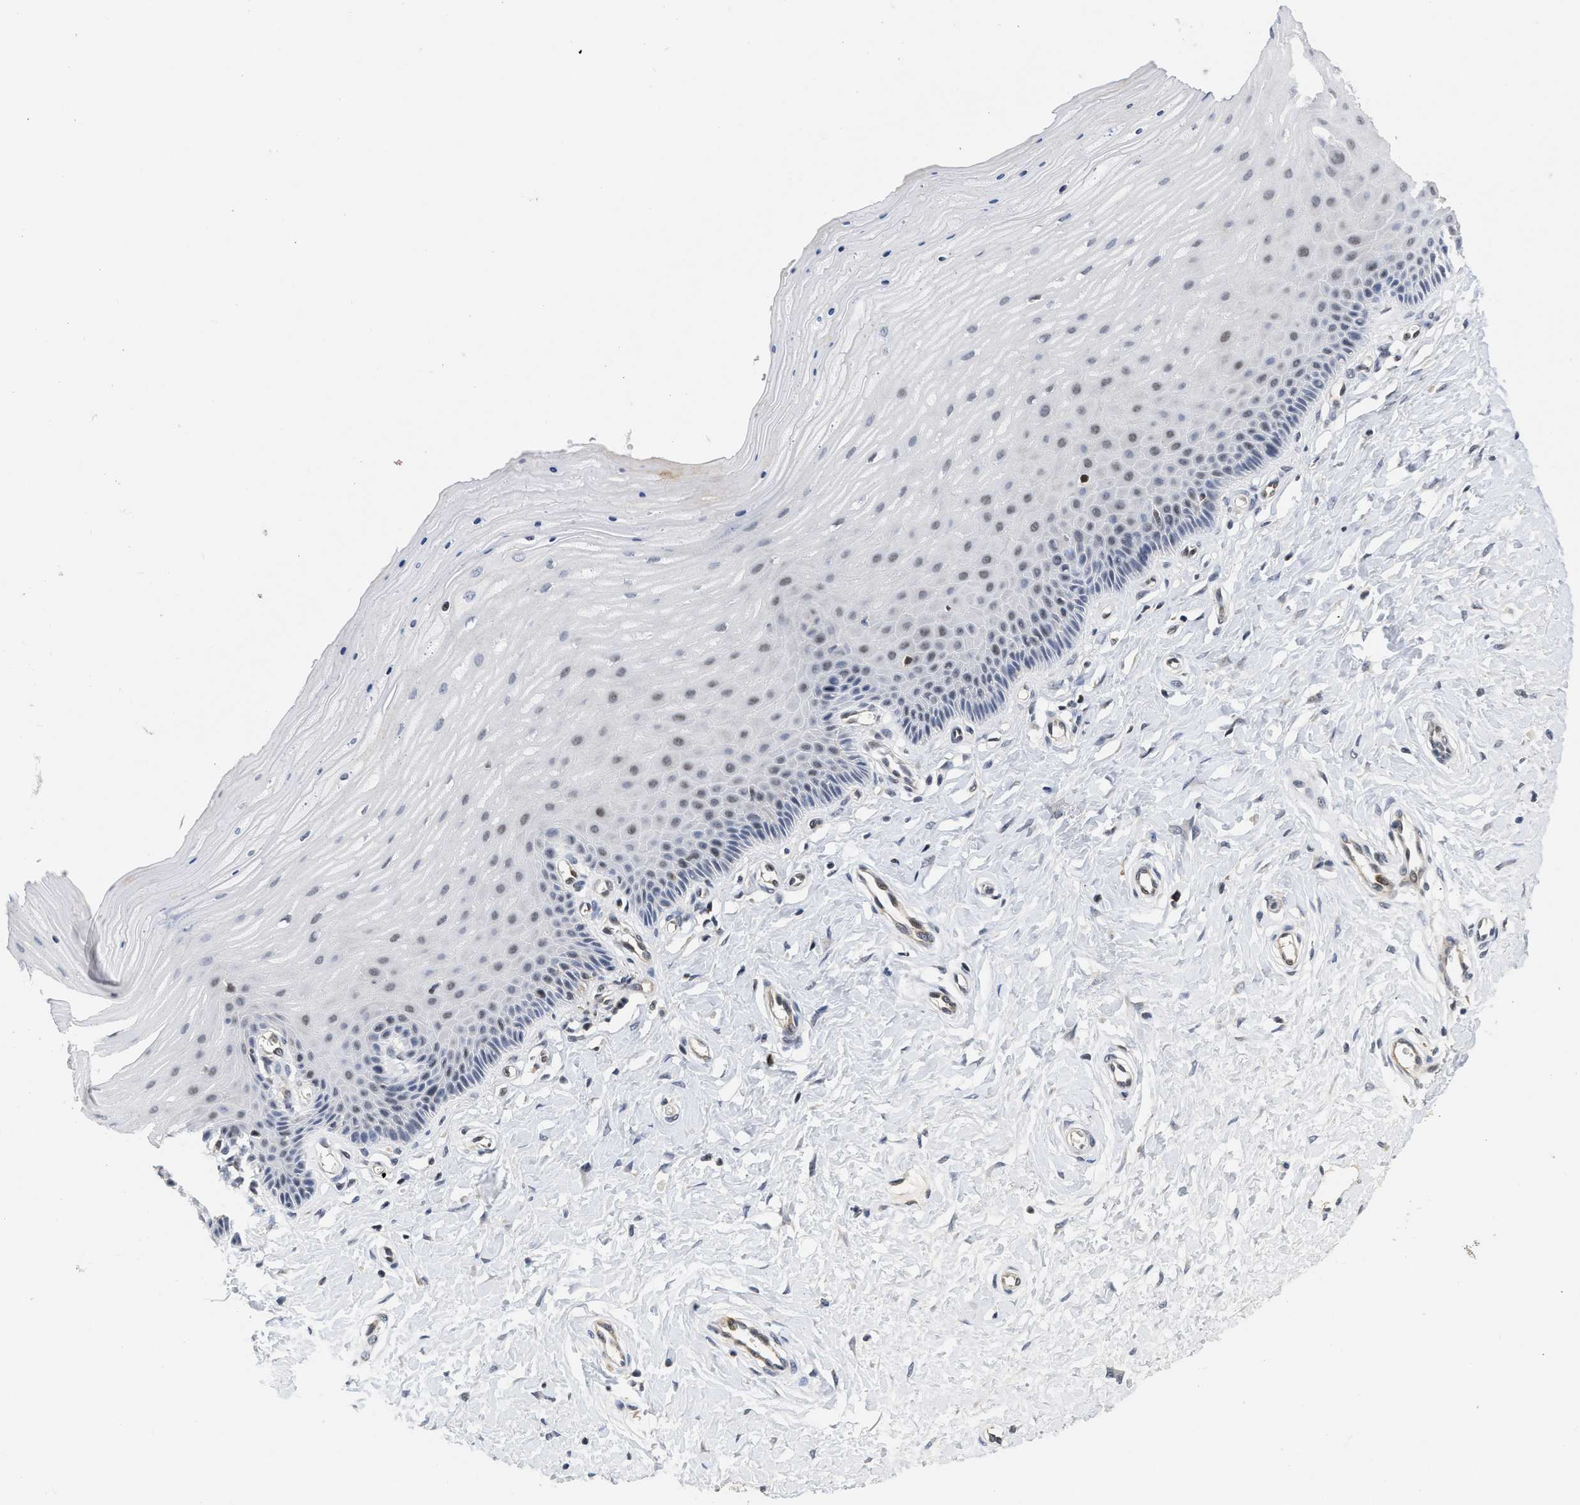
{"staining": {"intensity": "weak", "quantity": "<25%", "location": "nuclear"}, "tissue": "cervix", "cell_type": "Squamous epithelial cells", "image_type": "normal", "snomed": [{"axis": "morphology", "description": "Normal tissue, NOS"}, {"axis": "topography", "description": "Cervix"}], "caption": "Immunohistochemistry (IHC) of normal human cervix reveals no staining in squamous epithelial cells.", "gene": "HIF1A", "patient": {"sex": "female", "age": 55}}